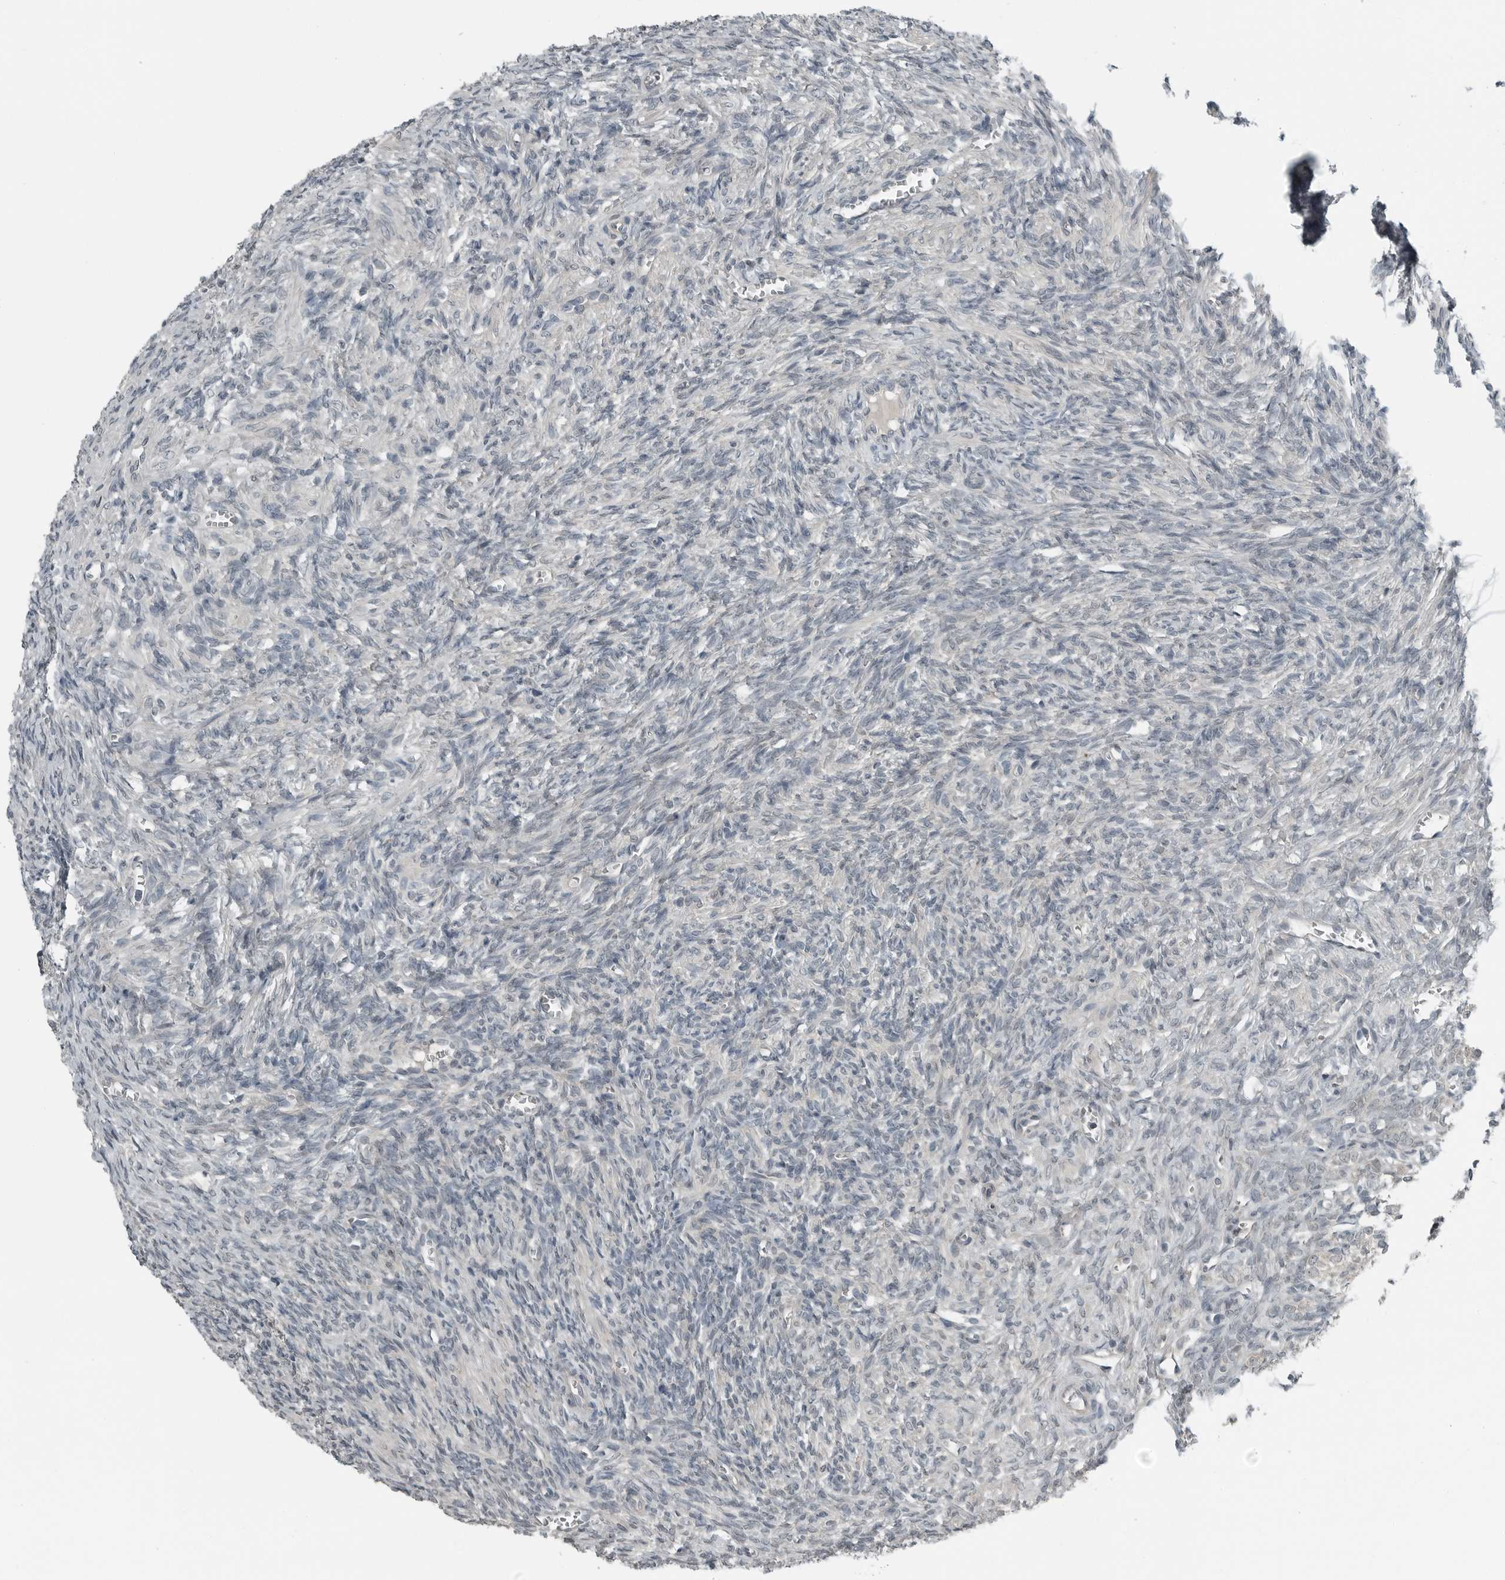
{"staining": {"intensity": "negative", "quantity": "none", "location": "none"}, "tissue": "ovary", "cell_type": "Ovarian stroma cells", "image_type": "normal", "snomed": [{"axis": "morphology", "description": "Normal tissue, NOS"}, {"axis": "topography", "description": "Ovary"}], "caption": "Immunohistochemistry (IHC) of benign ovary exhibits no positivity in ovarian stroma cells.", "gene": "ENSG00000286112", "patient": {"sex": "female", "age": 27}}